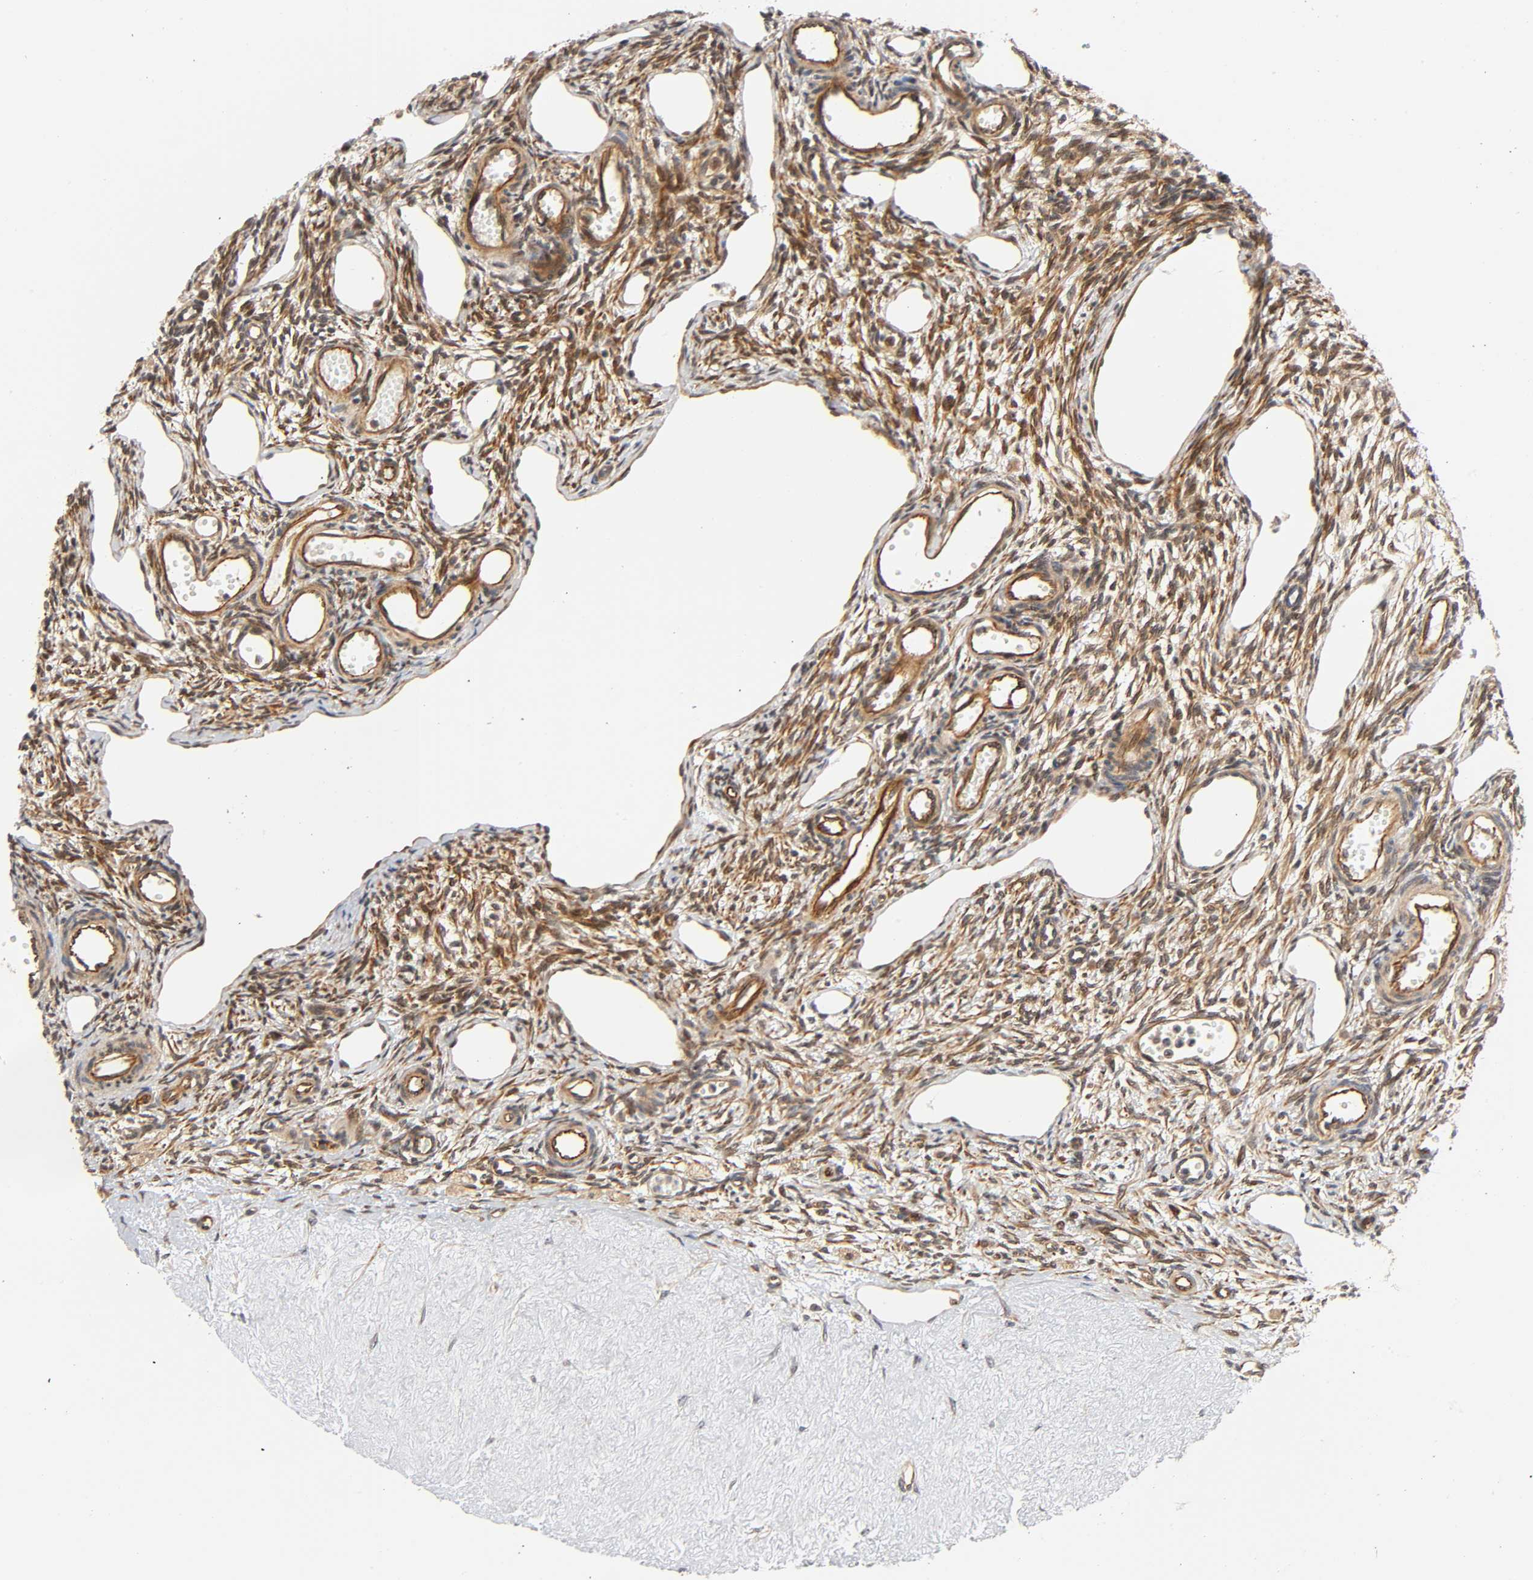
{"staining": {"intensity": "moderate", "quantity": "25%-75%", "location": "cytoplasmic/membranous,nuclear"}, "tissue": "ovary", "cell_type": "Follicle cells", "image_type": "normal", "snomed": [{"axis": "morphology", "description": "Normal tissue, NOS"}, {"axis": "topography", "description": "Ovary"}], "caption": "Immunohistochemical staining of normal ovary shows moderate cytoplasmic/membranous,nuclear protein positivity in approximately 25%-75% of follicle cells.", "gene": "IQCJ", "patient": {"sex": "female", "age": 33}}